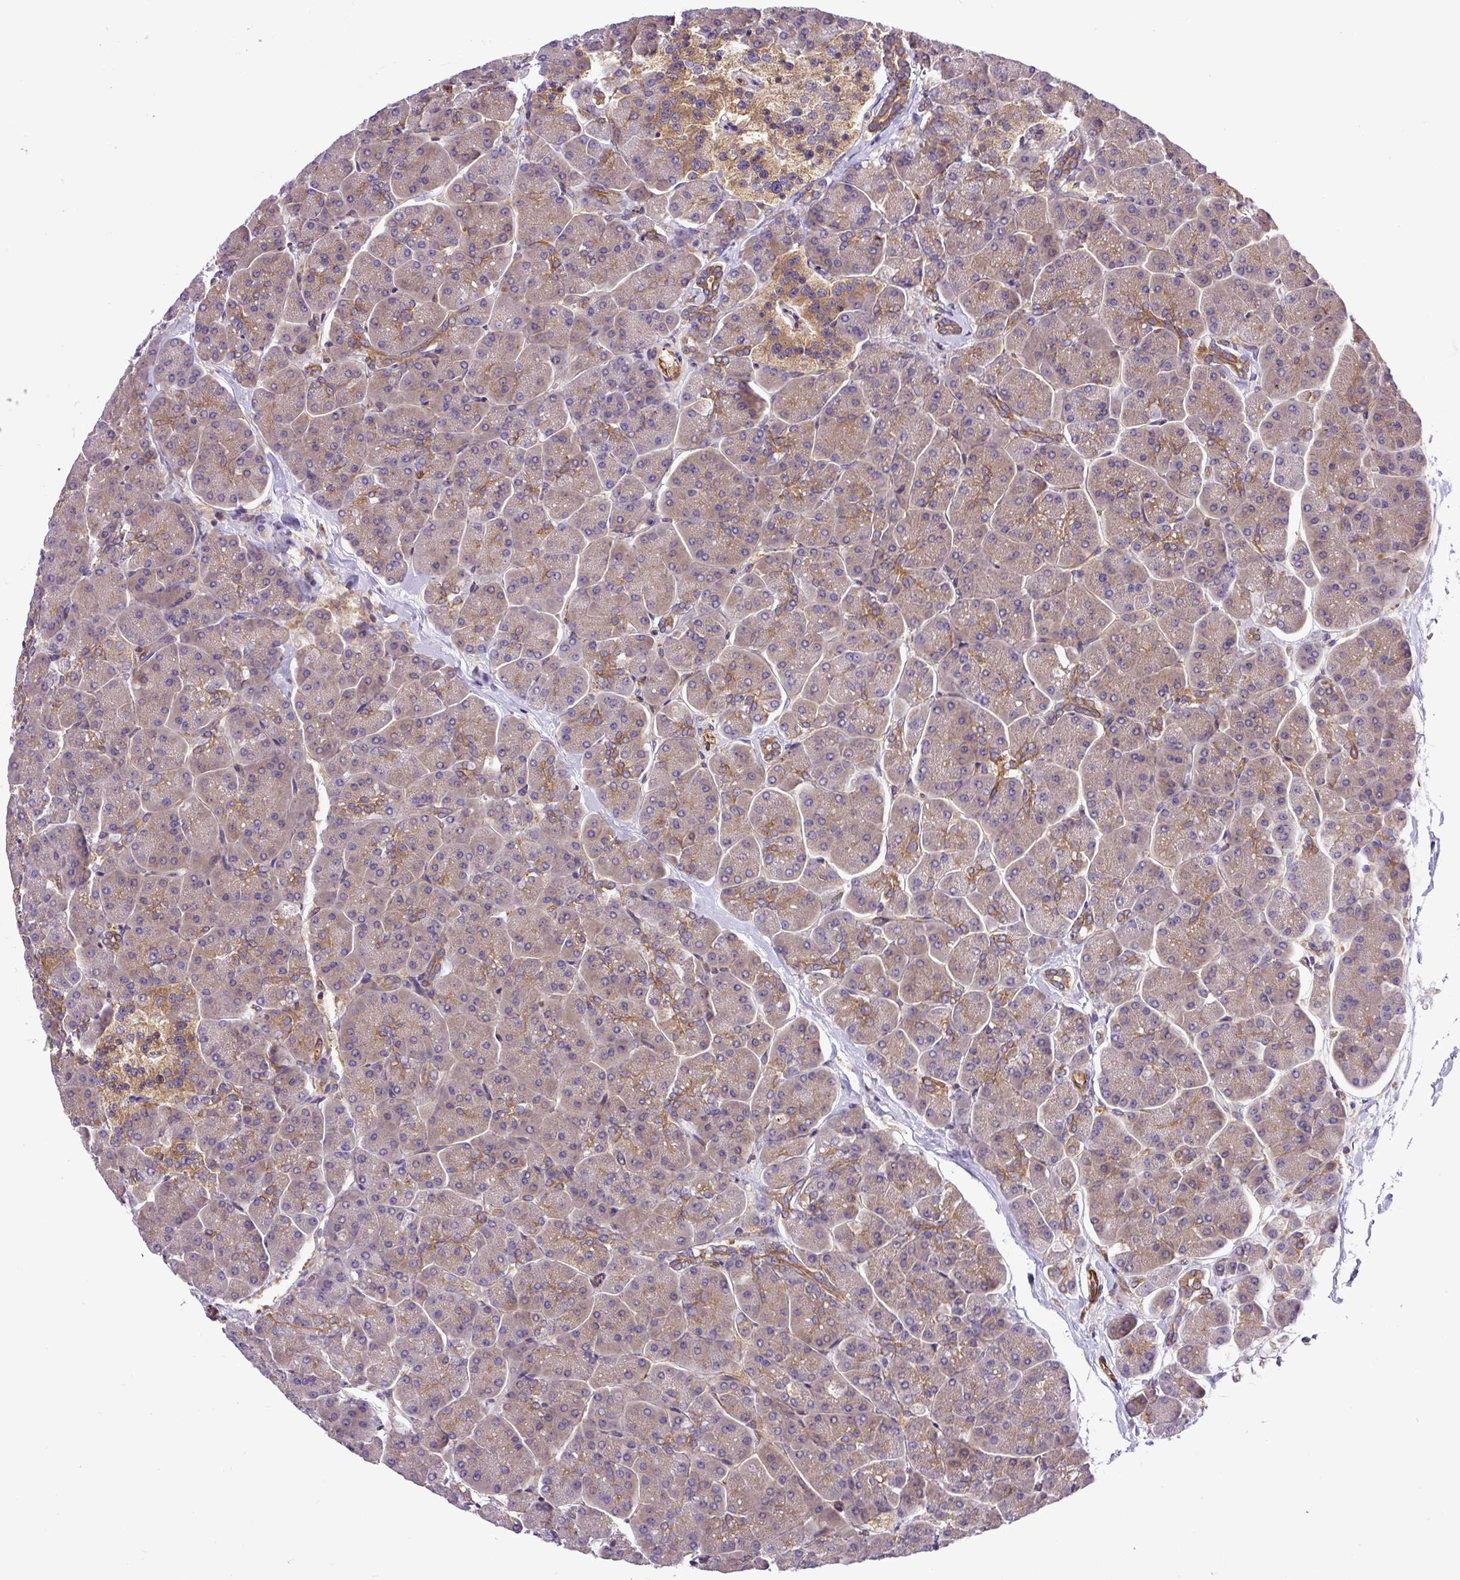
{"staining": {"intensity": "weak", "quantity": "25%-75%", "location": "cytoplasmic/membranous"}, "tissue": "pancreas", "cell_type": "Exocrine glandular cells", "image_type": "normal", "snomed": [{"axis": "morphology", "description": "Normal tissue, NOS"}, {"axis": "topography", "description": "Pancreas"}, {"axis": "topography", "description": "Peripheral nerve tissue"}], "caption": "Immunohistochemical staining of unremarkable human pancreas exhibits low levels of weak cytoplasmic/membranous positivity in approximately 25%-75% of exocrine glandular cells. The protein of interest is stained brown, and the nuclei are stained in blue (DAB (3,3'-diaminobenzidine) IHC with brightfield microscopy, high magnification).", "gene": "DCTN1", "patient": {"sex": "male", "age": 54}}